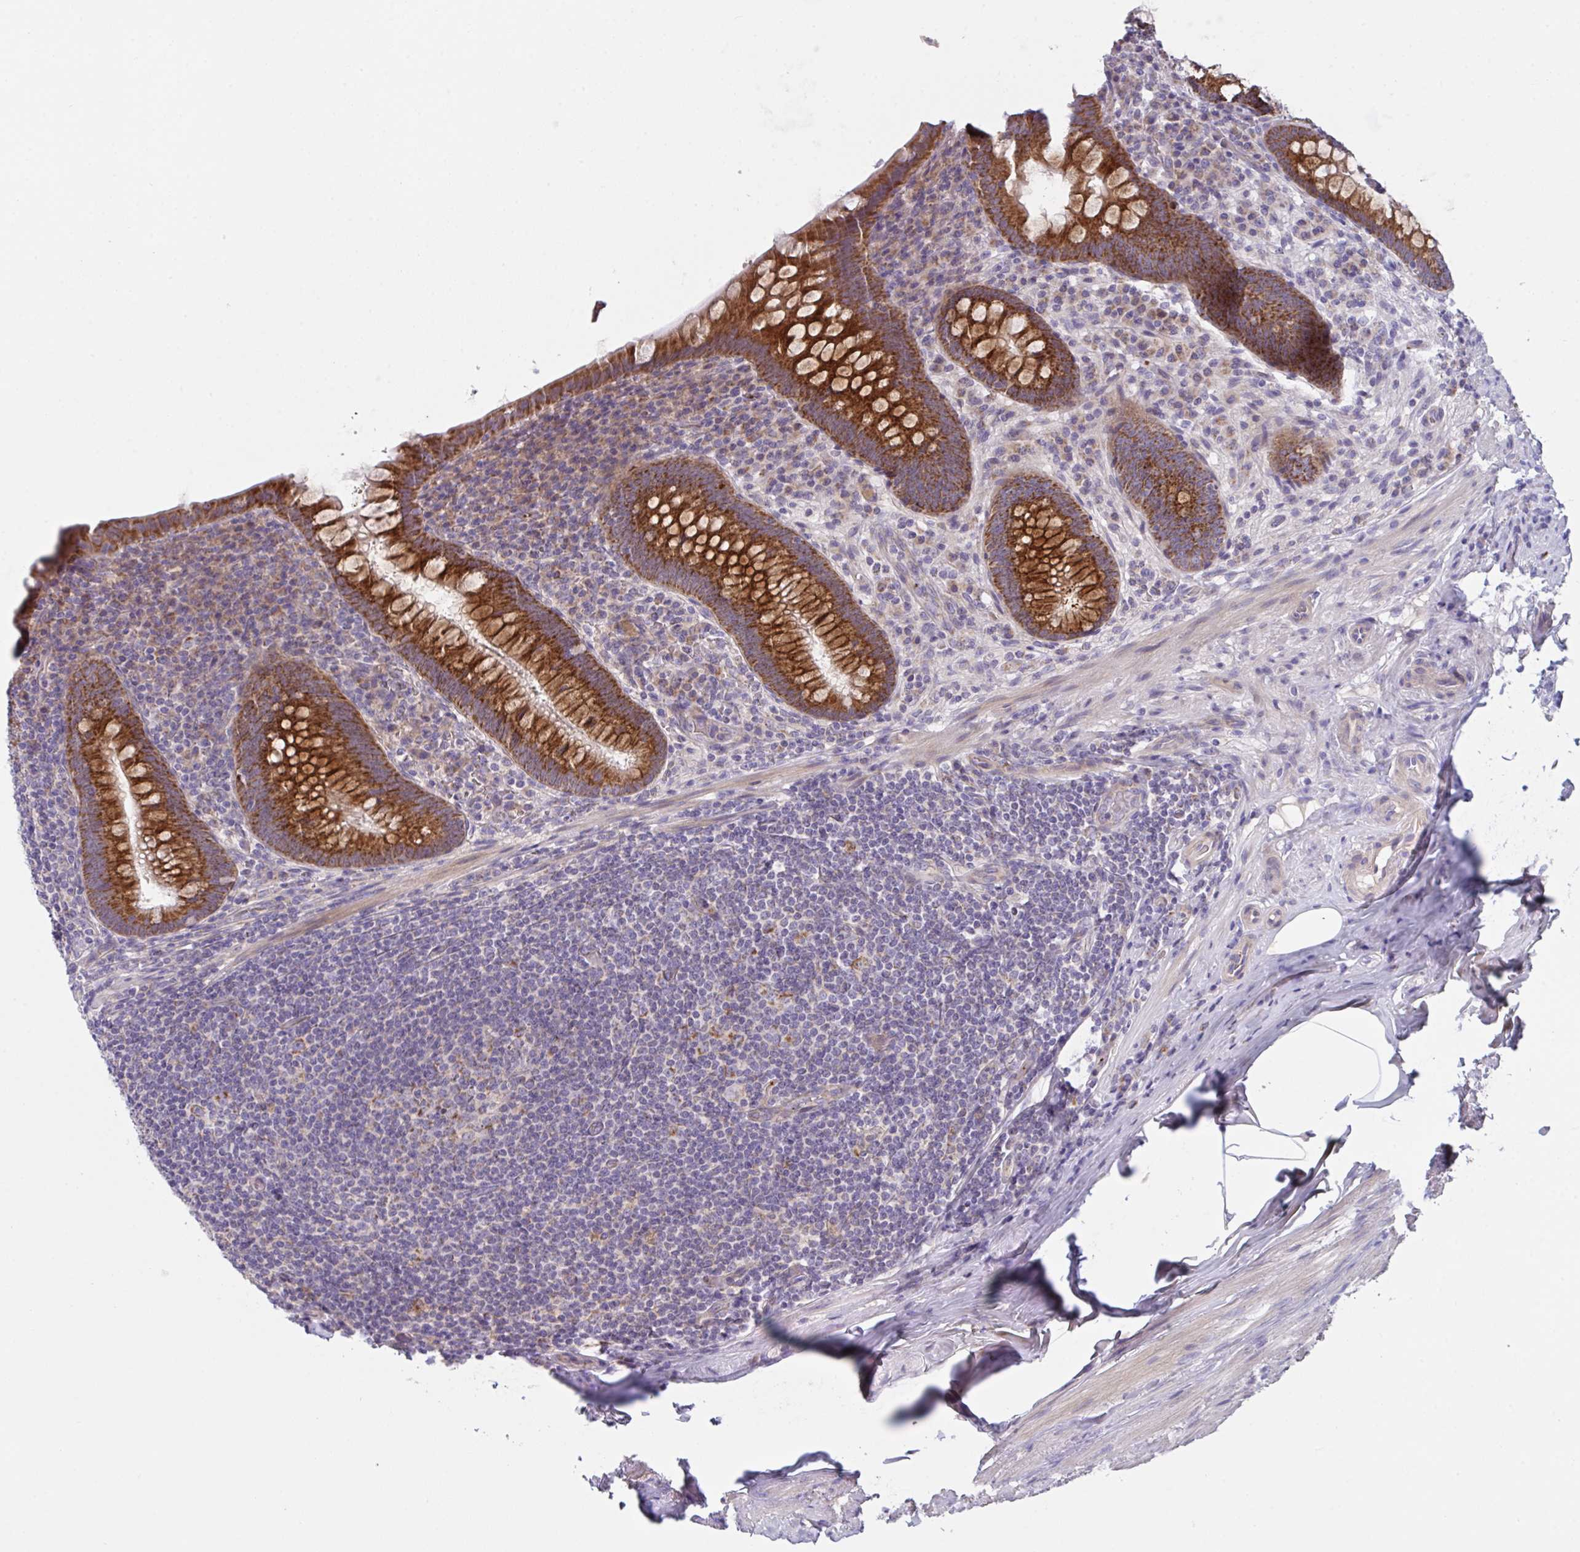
{"staining": {"intensity": "strong", "quantity": ">75%", "location": "cytoplasmic/membranous"}, "tissue": "appendix", "cell_type": "Glandular cells", "image_type": "normal", "snomed": [{"axis": "morphology", "description": "Normal tissue, NOS"}, {"axis": "topography", "description": "Appendix"}], "caption": "IHC histopathology image of normal human appendix stained for a protein (brown), which demonstrates high levels of strong cytoplasmic/membranous expression in approximately >75% of glandular cells.", "gene": "MRPS2", "patient": {"sex": "male", "age": 71}}